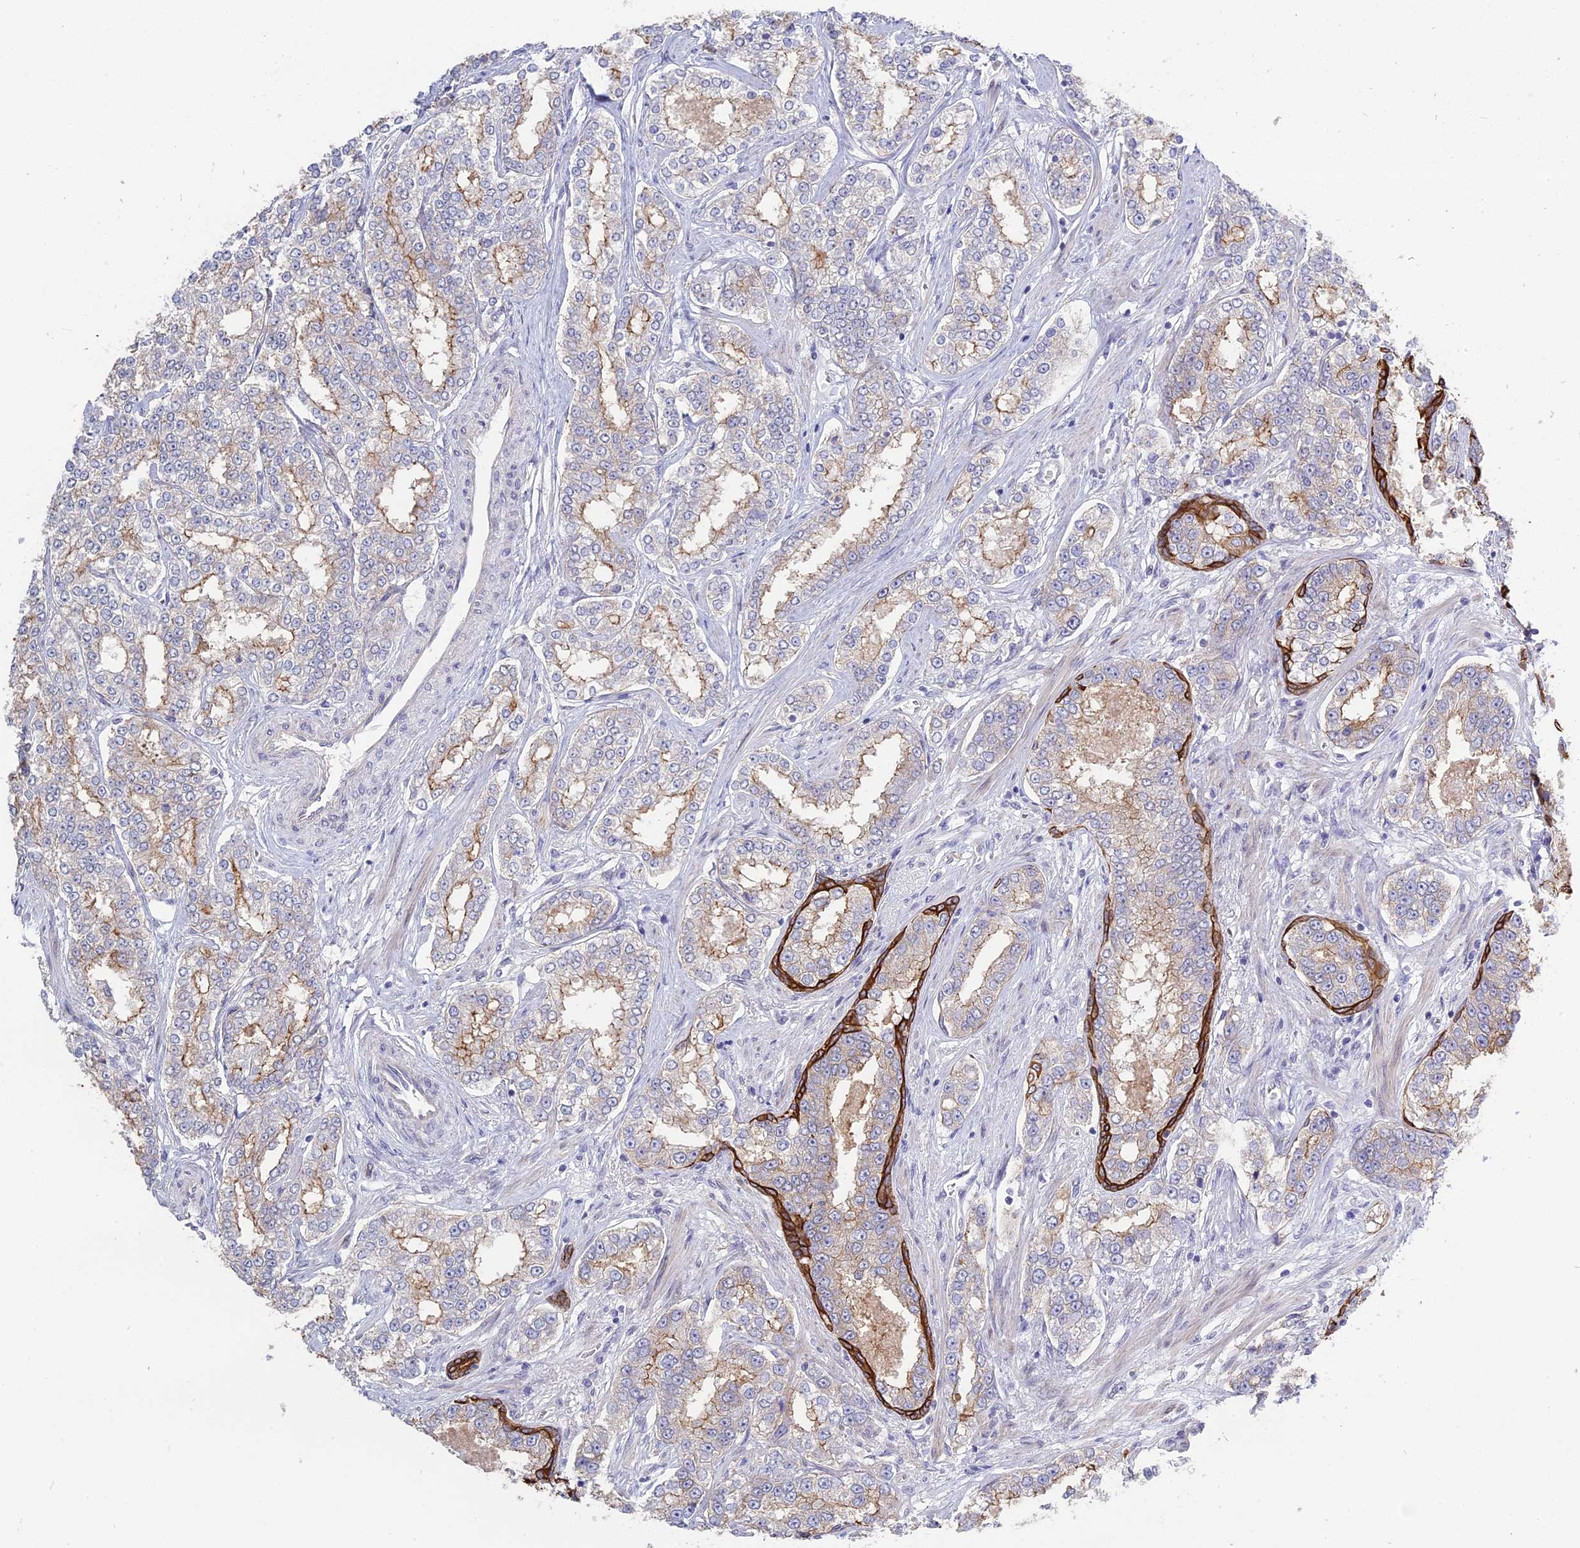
{"staining": {"intensity": "moderate", "quantity": "<25%", "location": "cytoplasmic/membranous"}, "tissue": "prostate cancer", "cell_type": "Tumor cells", "image_type": "cancer", "snomed": [{"axis": "morphology", "description": "Normal tissue, NOS"}, {"axis": "morphology", "description": "Adenocarcinoma, High grade"}, {"axis": "topography", "description": "Prostate"}], "caption": "Human prostate cancer (high-grade adenocarcinoma) stained for a protein (brown) displays moderate cytoplasmic/membranous positive positivity in about <25% of tumor cells.", "gene": "MYO5B", "patient": {"sex": "male", "age": 83}}